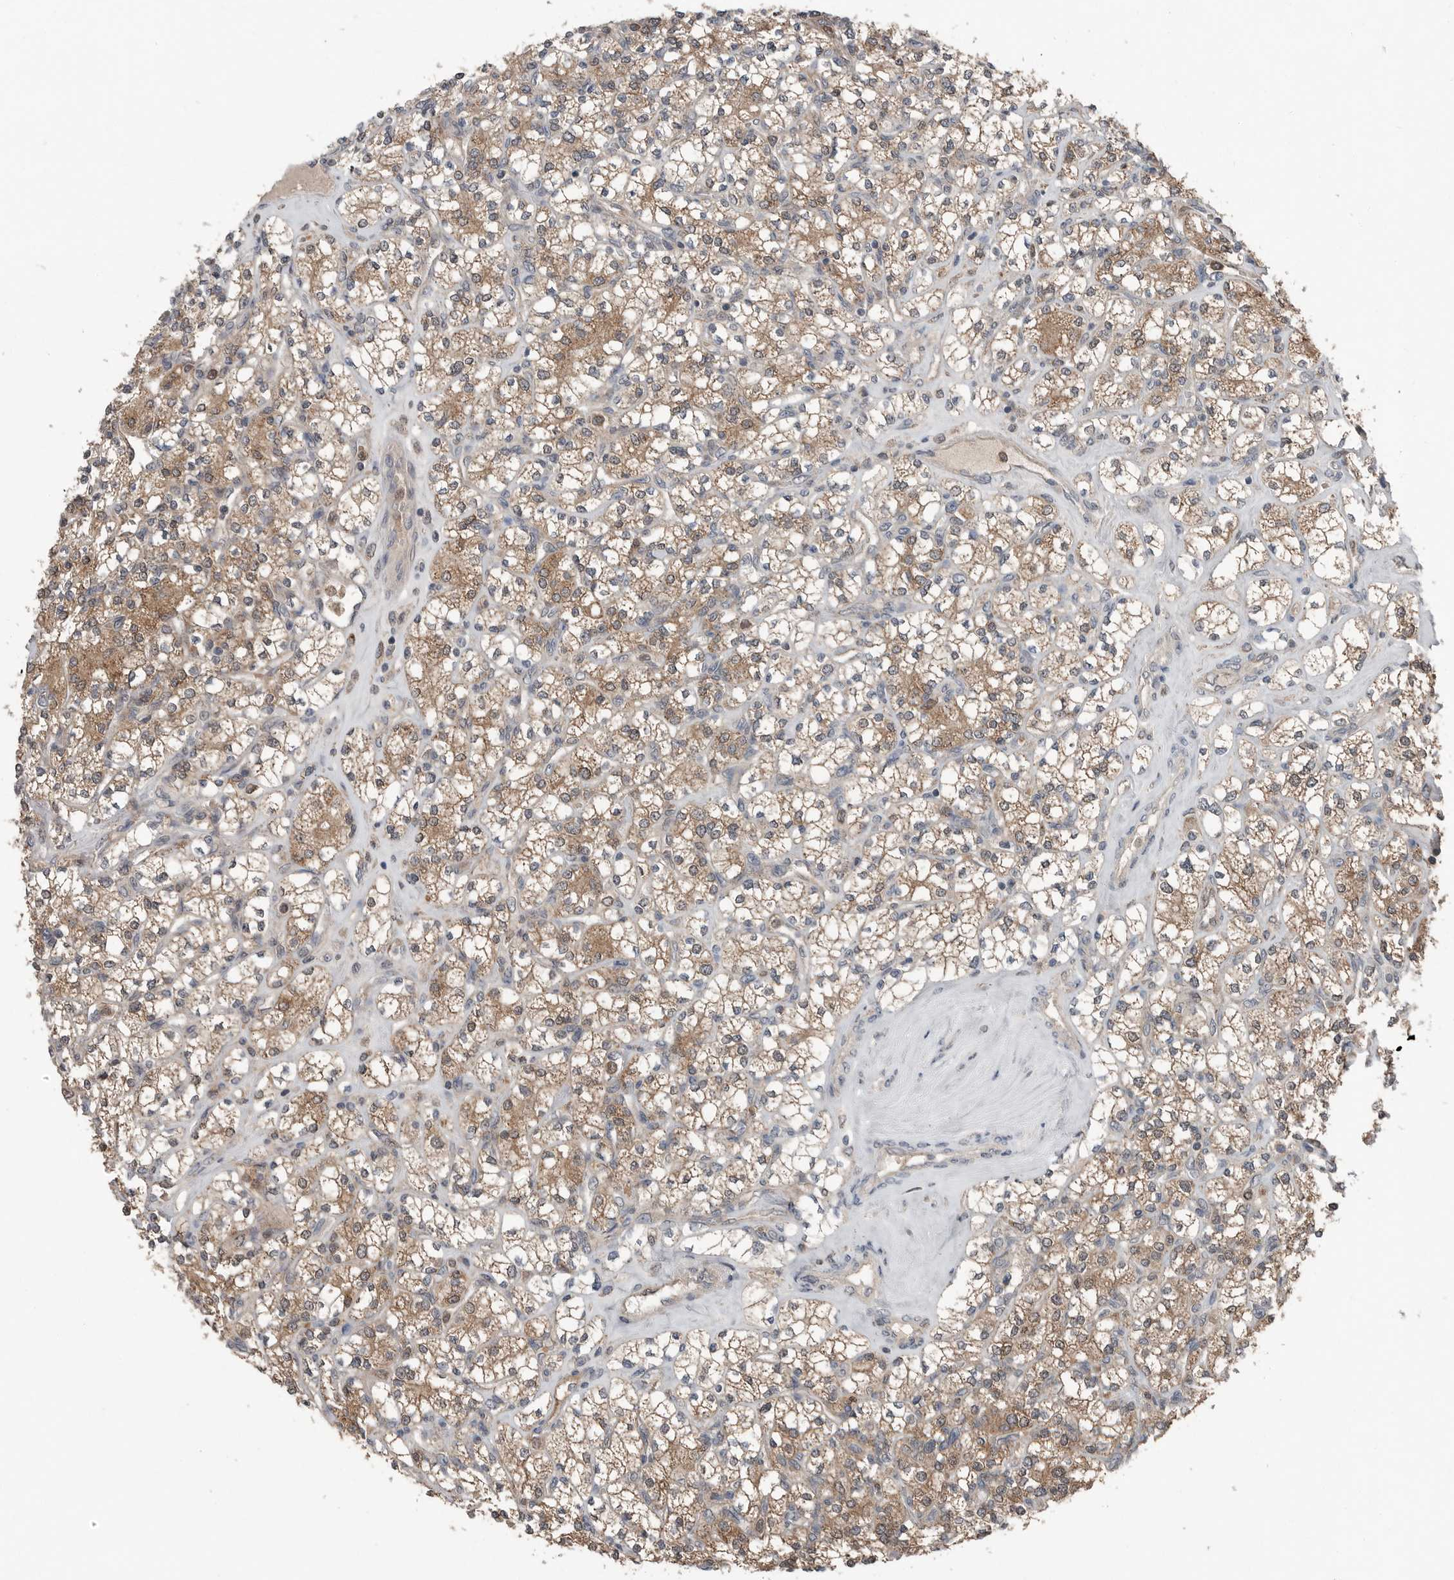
{"staining": {"intensity": "moderate", "quantity": ">75%", "location": "cytoplasmic/membranous"}, "tissue": "renal cancer", "cell_type": "Tumor cells", "image_type": "cancer", "snomed": [{"axis": "morphology", "description": "Adenocarcinoma, NOS"}, {"axis": "topography", "description": "Kidney"}], "caption": "IHC (DAB (3,3'-diaminobenzidine)) staining of human renal cancer reveals moderate cytoplasmic/membranous protein staining in about >75% of tumor cells.", "gene": "SCP2", "patient": {"sex": "male", "age": 77}}